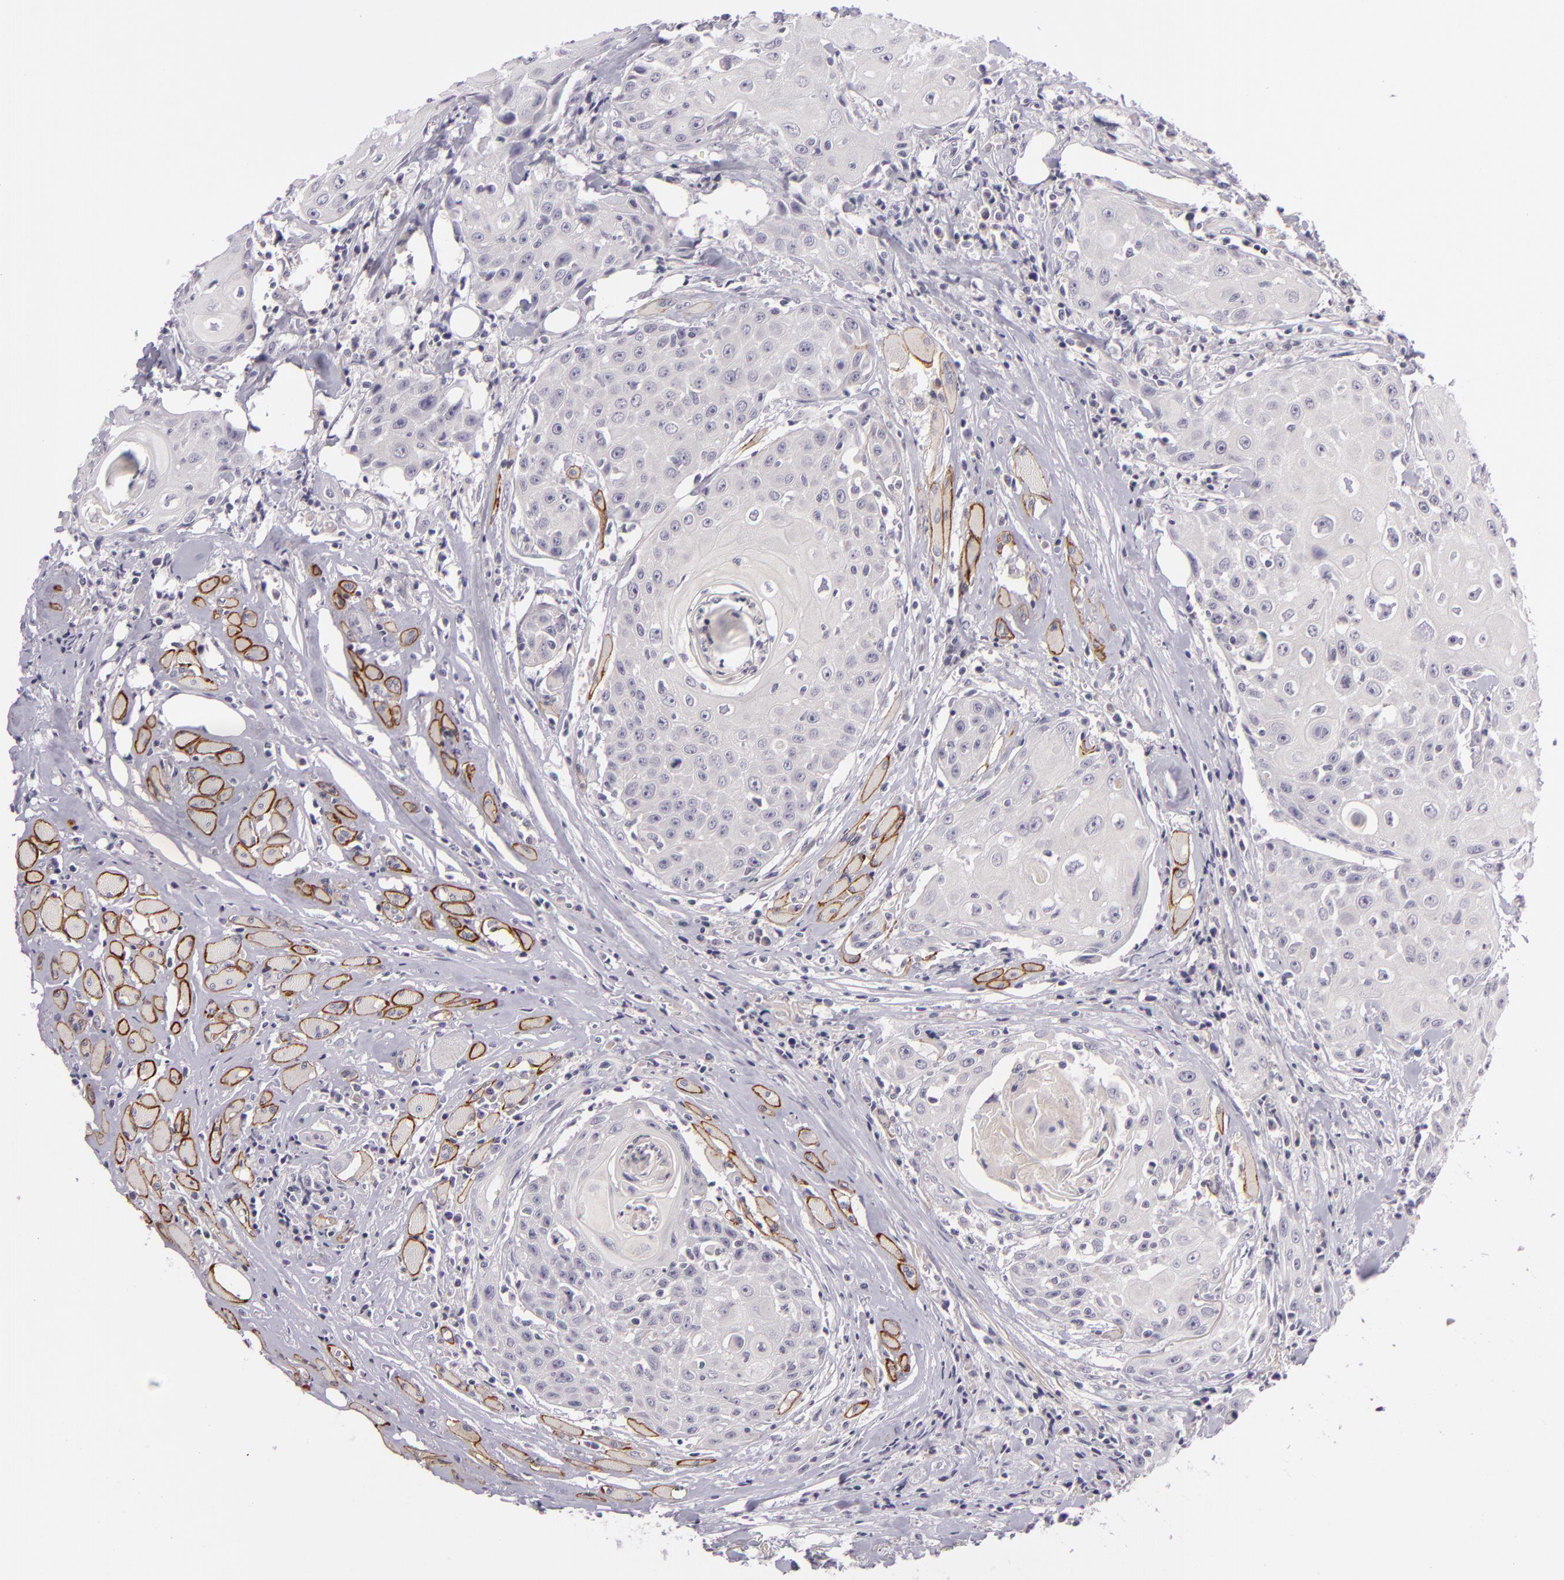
{"staining": {"intensity": "negative", "quantity": "none", "location": "none"}, "tissue": "head and neck cancer", "cell_type": "Tumor cells", "image_type": "cancer", "snomed": [{"axis": "morphology", "description": "Squamous cell carcinoma, NOS"}, {"axis": "topography", "description": "Oral tissue"}, {"axis": "topography", "description": "Head-Neck"}], "caption": "DAB immunohistochemical staining of human head and neck cancer reveals no significant staining in tumor cells.", "gene": "DAG1", "patient": {"sex": "female", "age": 82}}